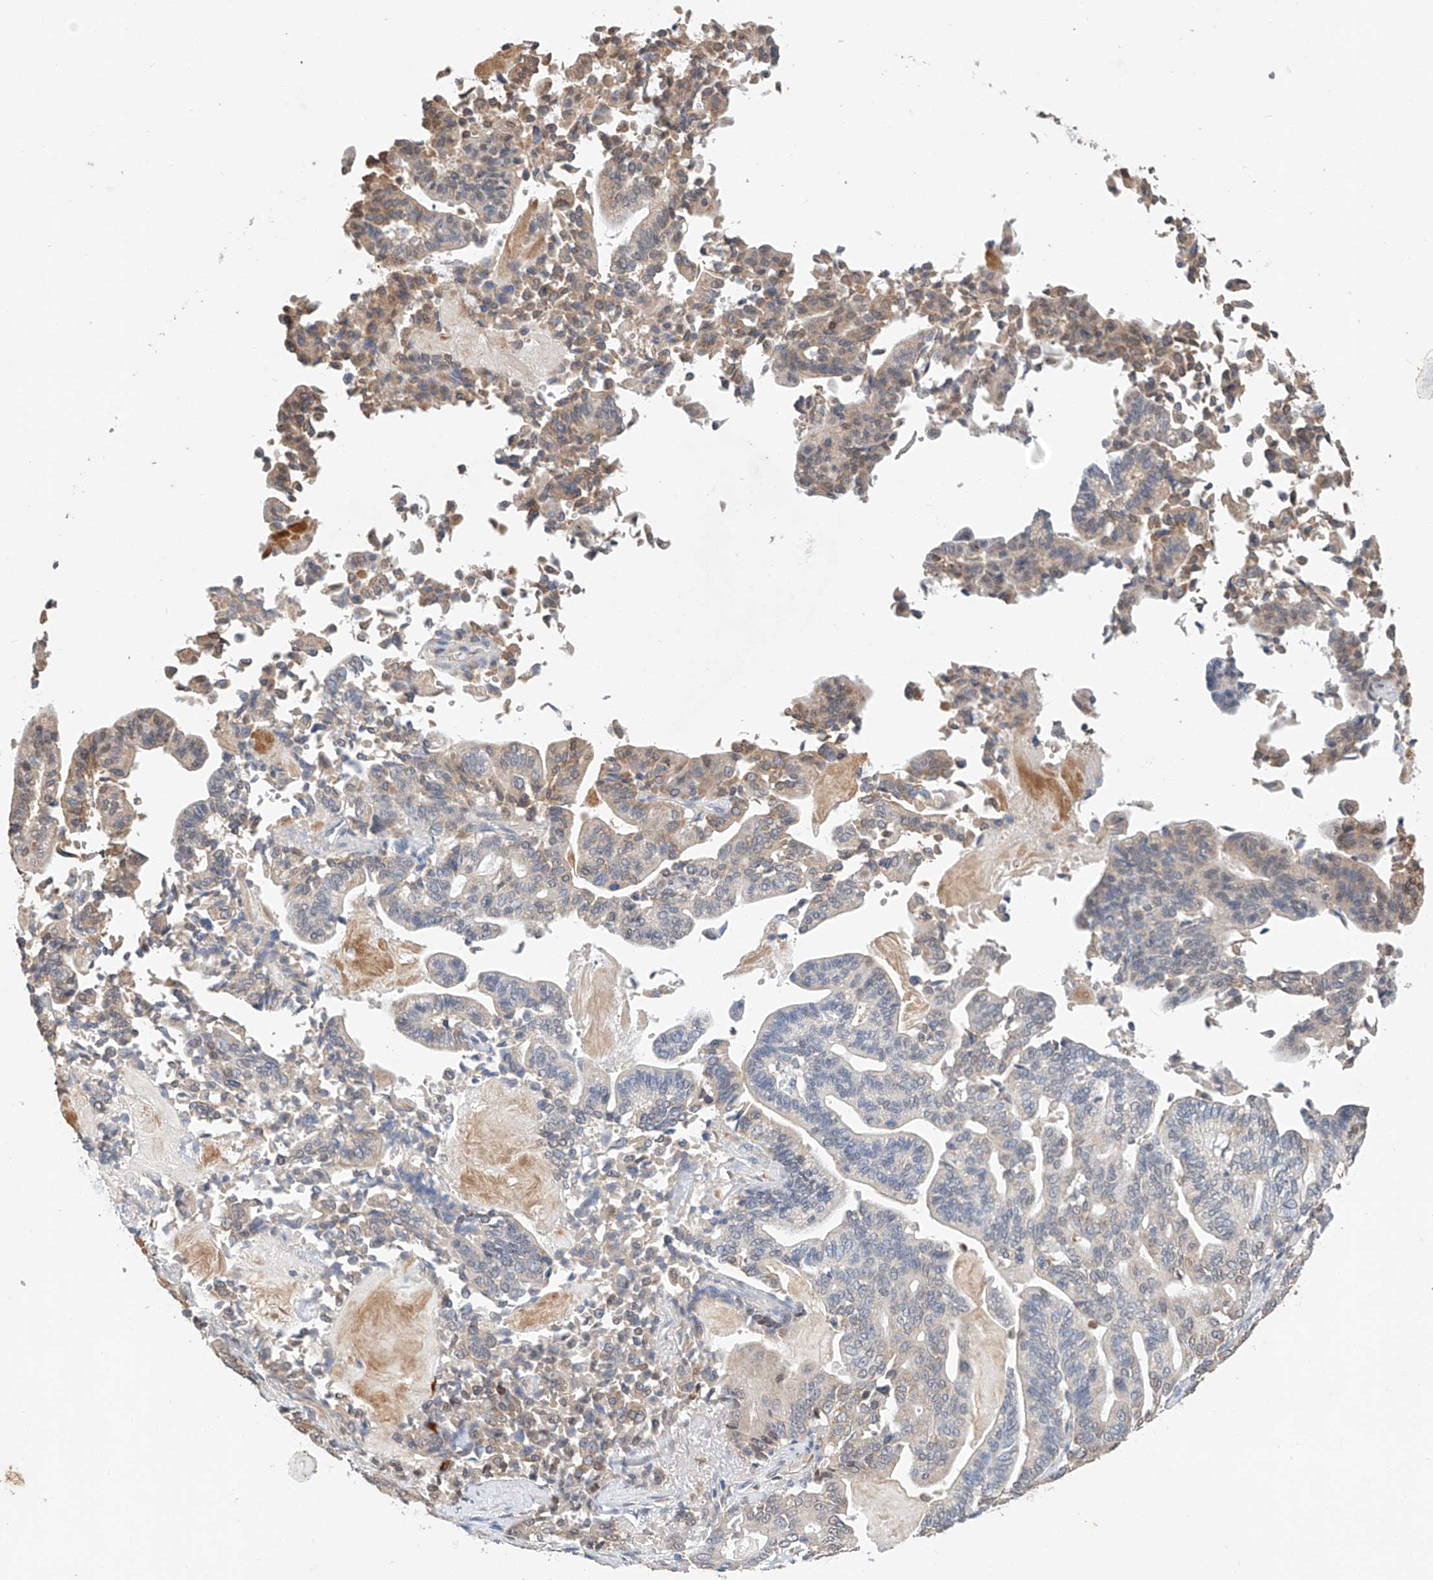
{"staining": {"intensity": "weak", "quantity": "<25%", "location": "cytoplasmic/membranous"}, "tissue": "pancreatic cancer", "cell_type": "Tumor cells", "image_type": "cancer", "snomed": [{"axis": "morphology", "description": "Normal tissue, NOS"}, {"axis": "morphology", "description": "Adenocarcinoma, NOS"}, {"axis": "topography", "description": "Pancreas"}], "caption": "High magnification brightfield microscopy of pancreatic adenocarcinoma stained with DAB (3,3'-diaminobenzidine) (brown) and counterstained with hematoxylin (blue): tumor cells show no significant staining.", "gene": "CTDP1", "patient": {"sex": "male", "age": 63}}